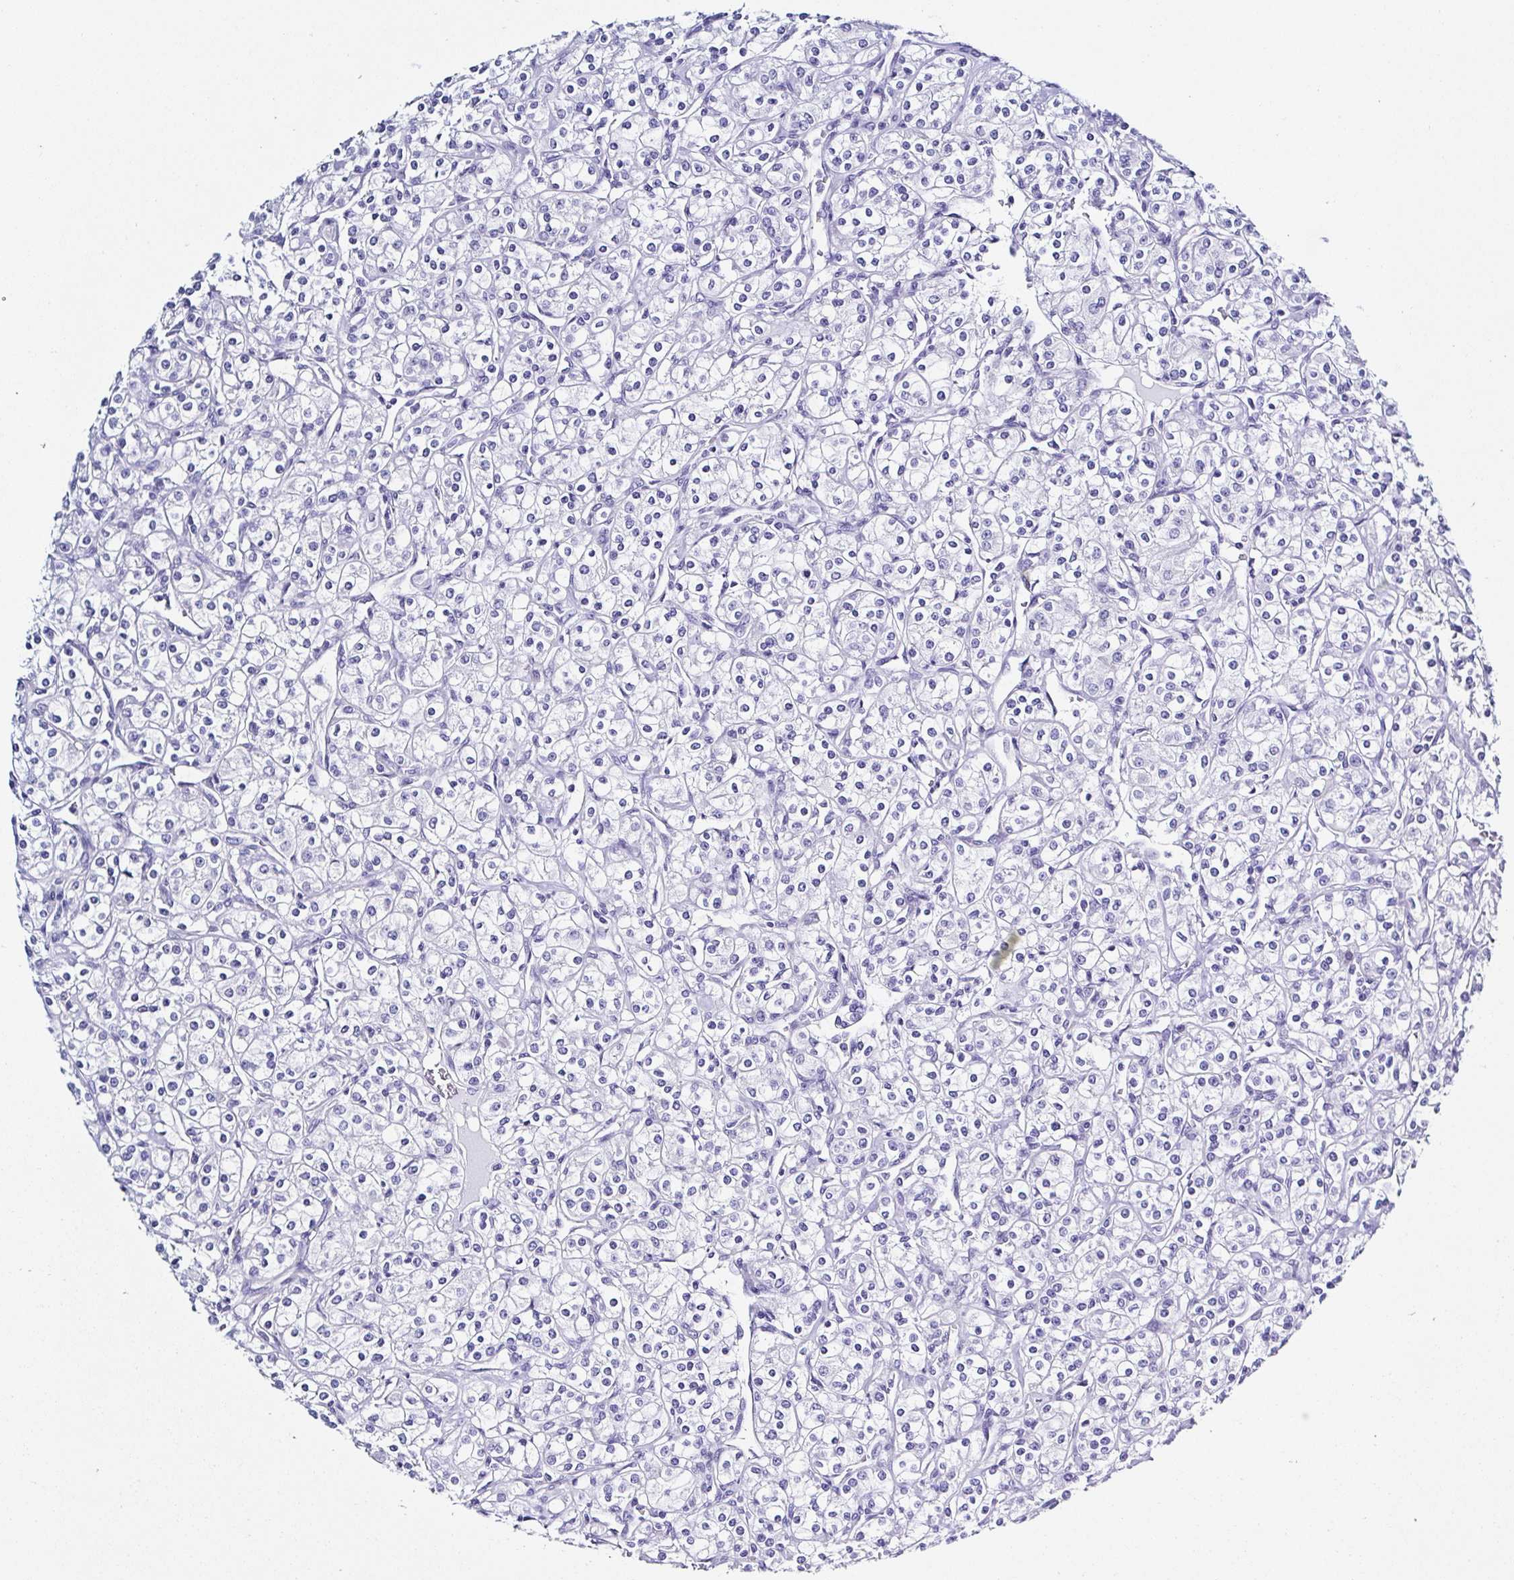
{"staining": {"intensity": "negative", "quantity": "none", "location": "none"}, "tissue": "renal cancer", "cell_type": "Tumor cells", "image_type": "cancer", "snomed": [{"axis": "morphology", "description": "Adenocarcinoma, NOS"}, {"axis": "topography", "description": "Kidney"}], "caption": "DAB (3,3'-diaminobenzidine) immunohistochemical staining of human renal cancer (adenocarcinoma) displays no significant expression in tumor cells.", "gene": "TNNT2", "patient": {"sex": "male", "age": 77}}